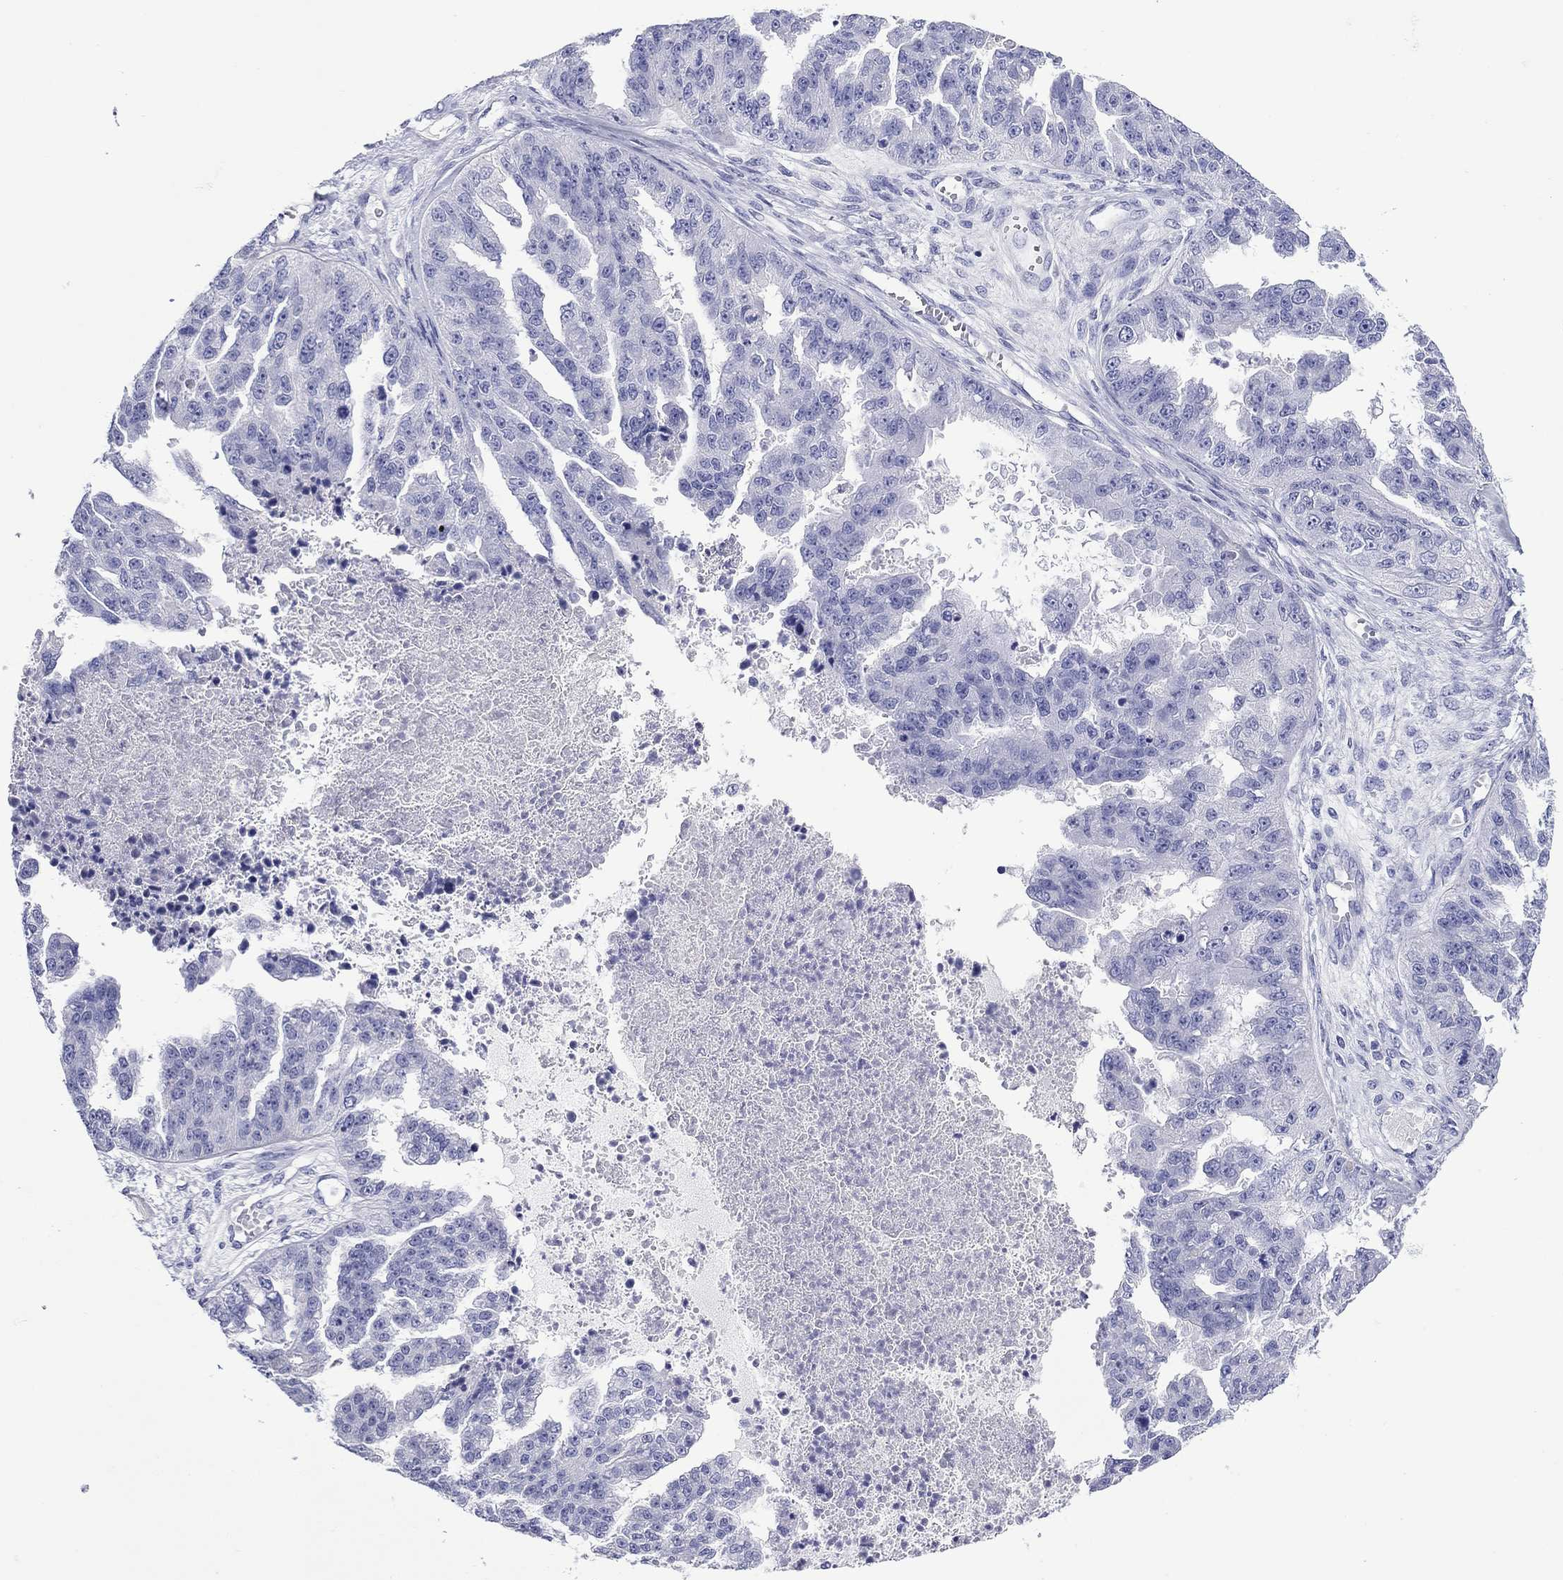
{"staining": {"intensity": "negative", "quantity": "none", "location": "none"}, "tissue": "ovarian cancer", "cell_type": "Tumor cells", "image_type": "cancer", "snomed": [{"axis": "morphology", "description": "Cystadenocarcinoma, serous, NOS"}, {"axis": "topography", "description": "Ovary"}], "caption": "A photomicrograph of ovarian serous cystadenocarcinoma stained for a protein displays no brown staining in tumor cells.", "gene": "GIP", "patient": {"sex": "female", "age": 58}}